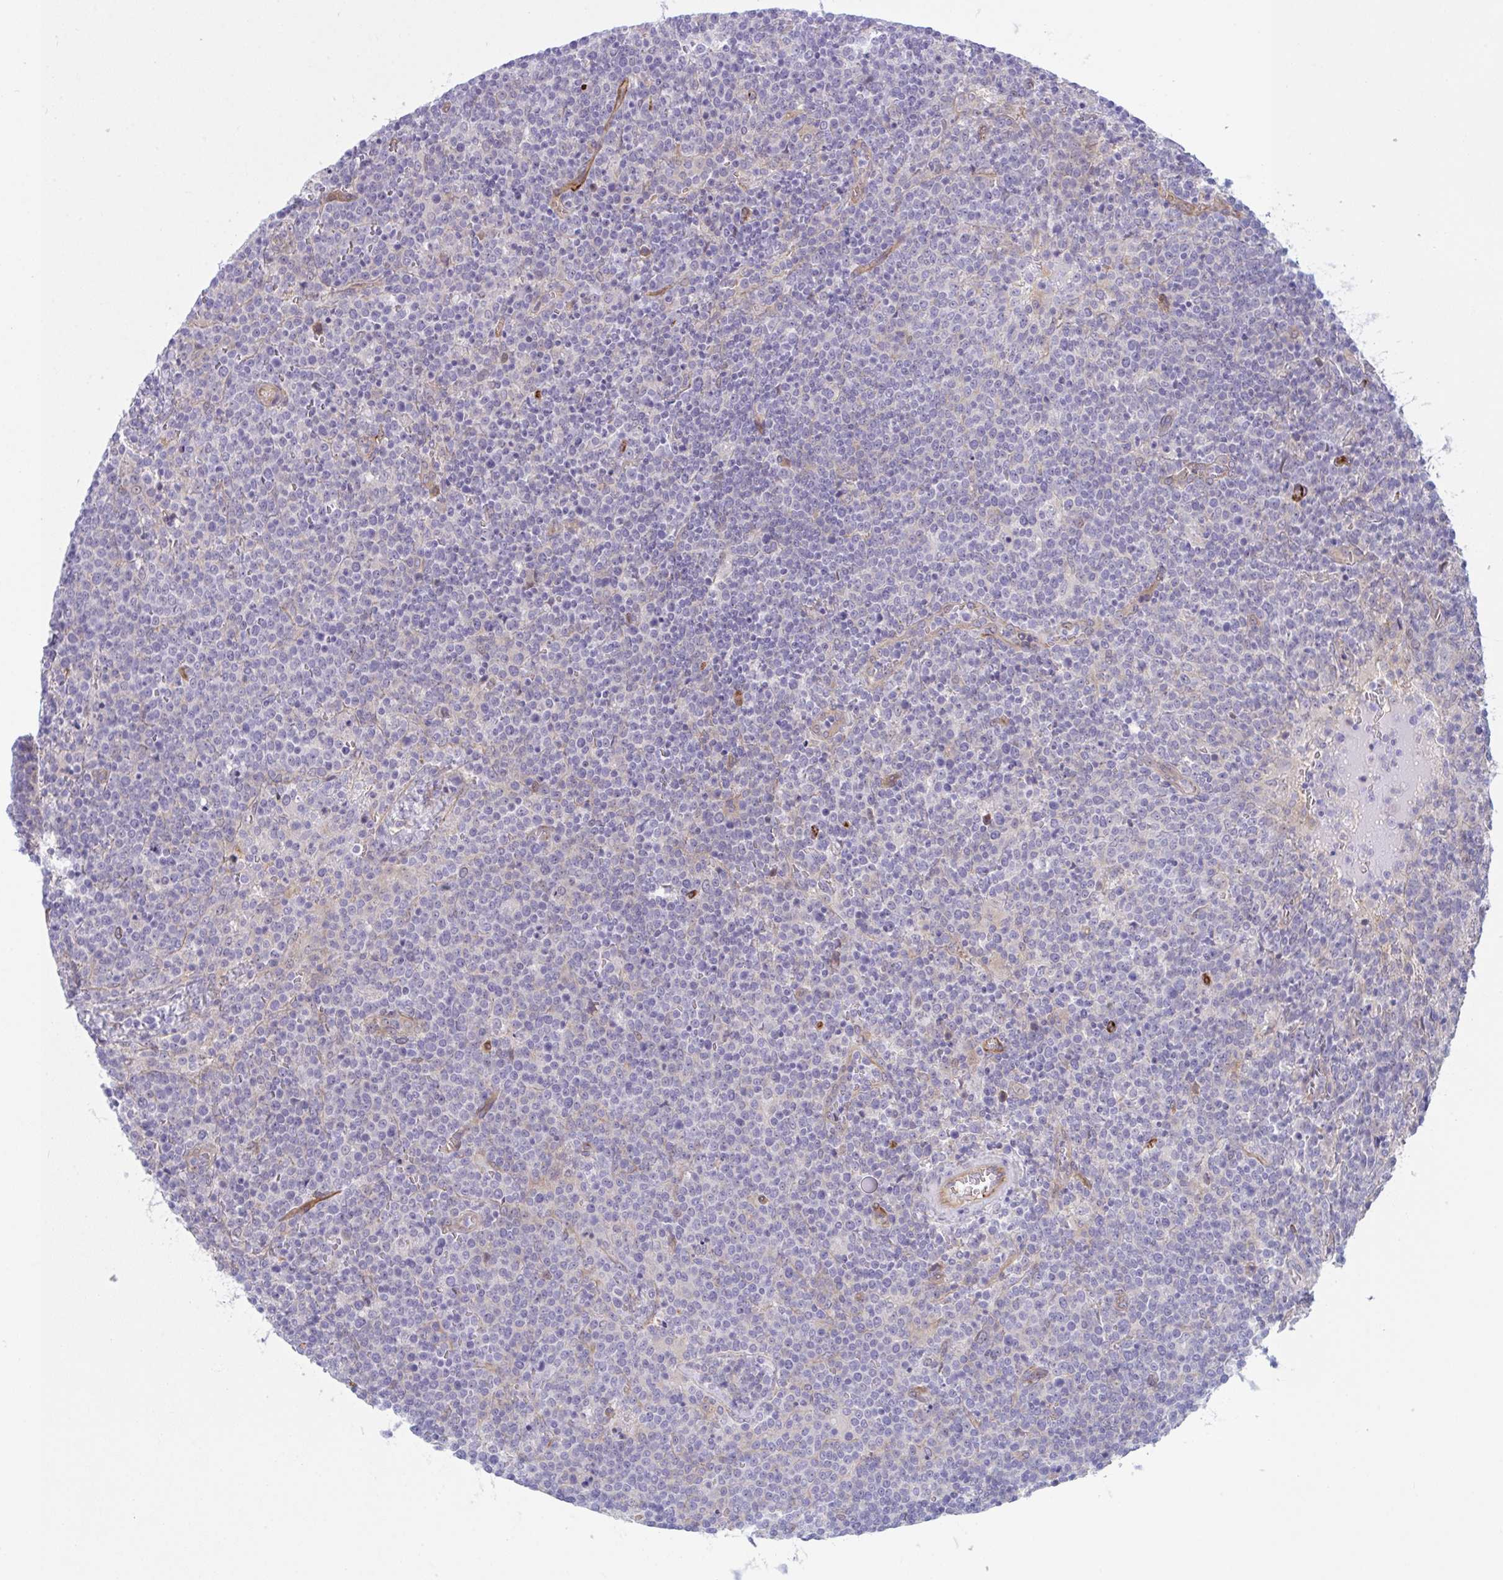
{"staining": {"intensity": "negative", "quantity": "none", "location": "none"}, "tissue": "lymphoma", "cell_type": "Tumor cells", "image_type": "cancer", "snomed": [{"axis": "morphology", "description": "Malignant lymphoma, non-Hodgkin's type, High grade"}, {"axis": "topography", "description": "Lymph node"}], "caption": "High magnification brightfield microscopy of high-grade malignant lymphoma, non-Hodgkin's type stained with DAB (3,3'-diaminobenzidine) (brown) and counterstained with hematoxylin (blue): tumor cells show no significant expression.", "gene": "PRRT4", "patient": {"sex": "male", "age": 61}}